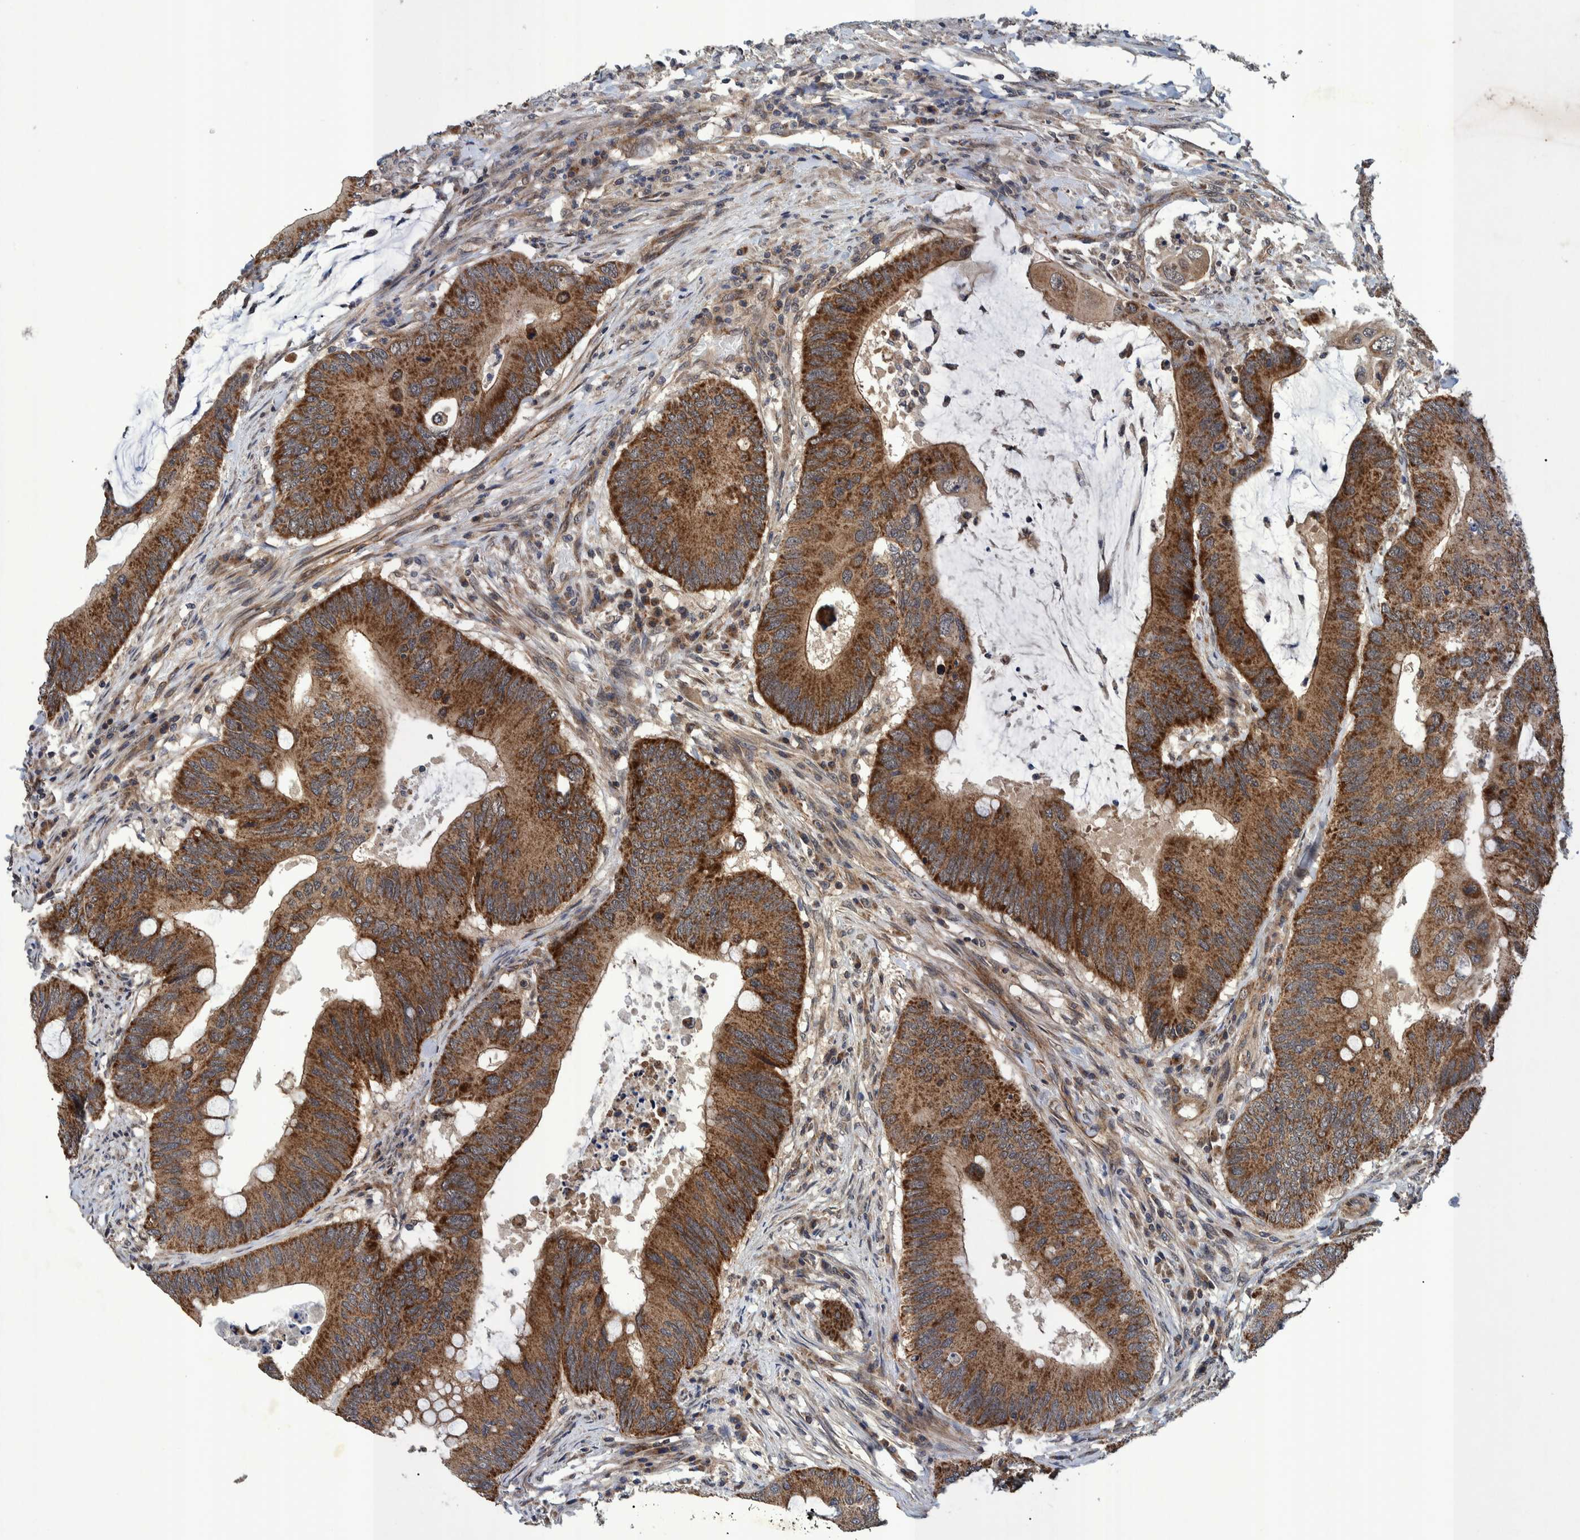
{"staining": {"intensity": "strong", "quantity": ">75%", "location": "cytoplasmic/membranous"}, "tissue": "colorectal cancer", "cell_type": "Tumor cells", "image_type": "cancer", "snomed": [{"axis": "morphology", "description": "Adenocarcinoma, NOS"}, {"axis": "topography", "description": "Colon"}], "caption": "There is high levels of strong cytoplasmic/membranous staining in tumor cells of colorectal adenocarcinoma, as demonstrated by immunohistochemical staining (brown color).", "gene": "MRPS7", "patient": {"sex": "male", "age": 71}}